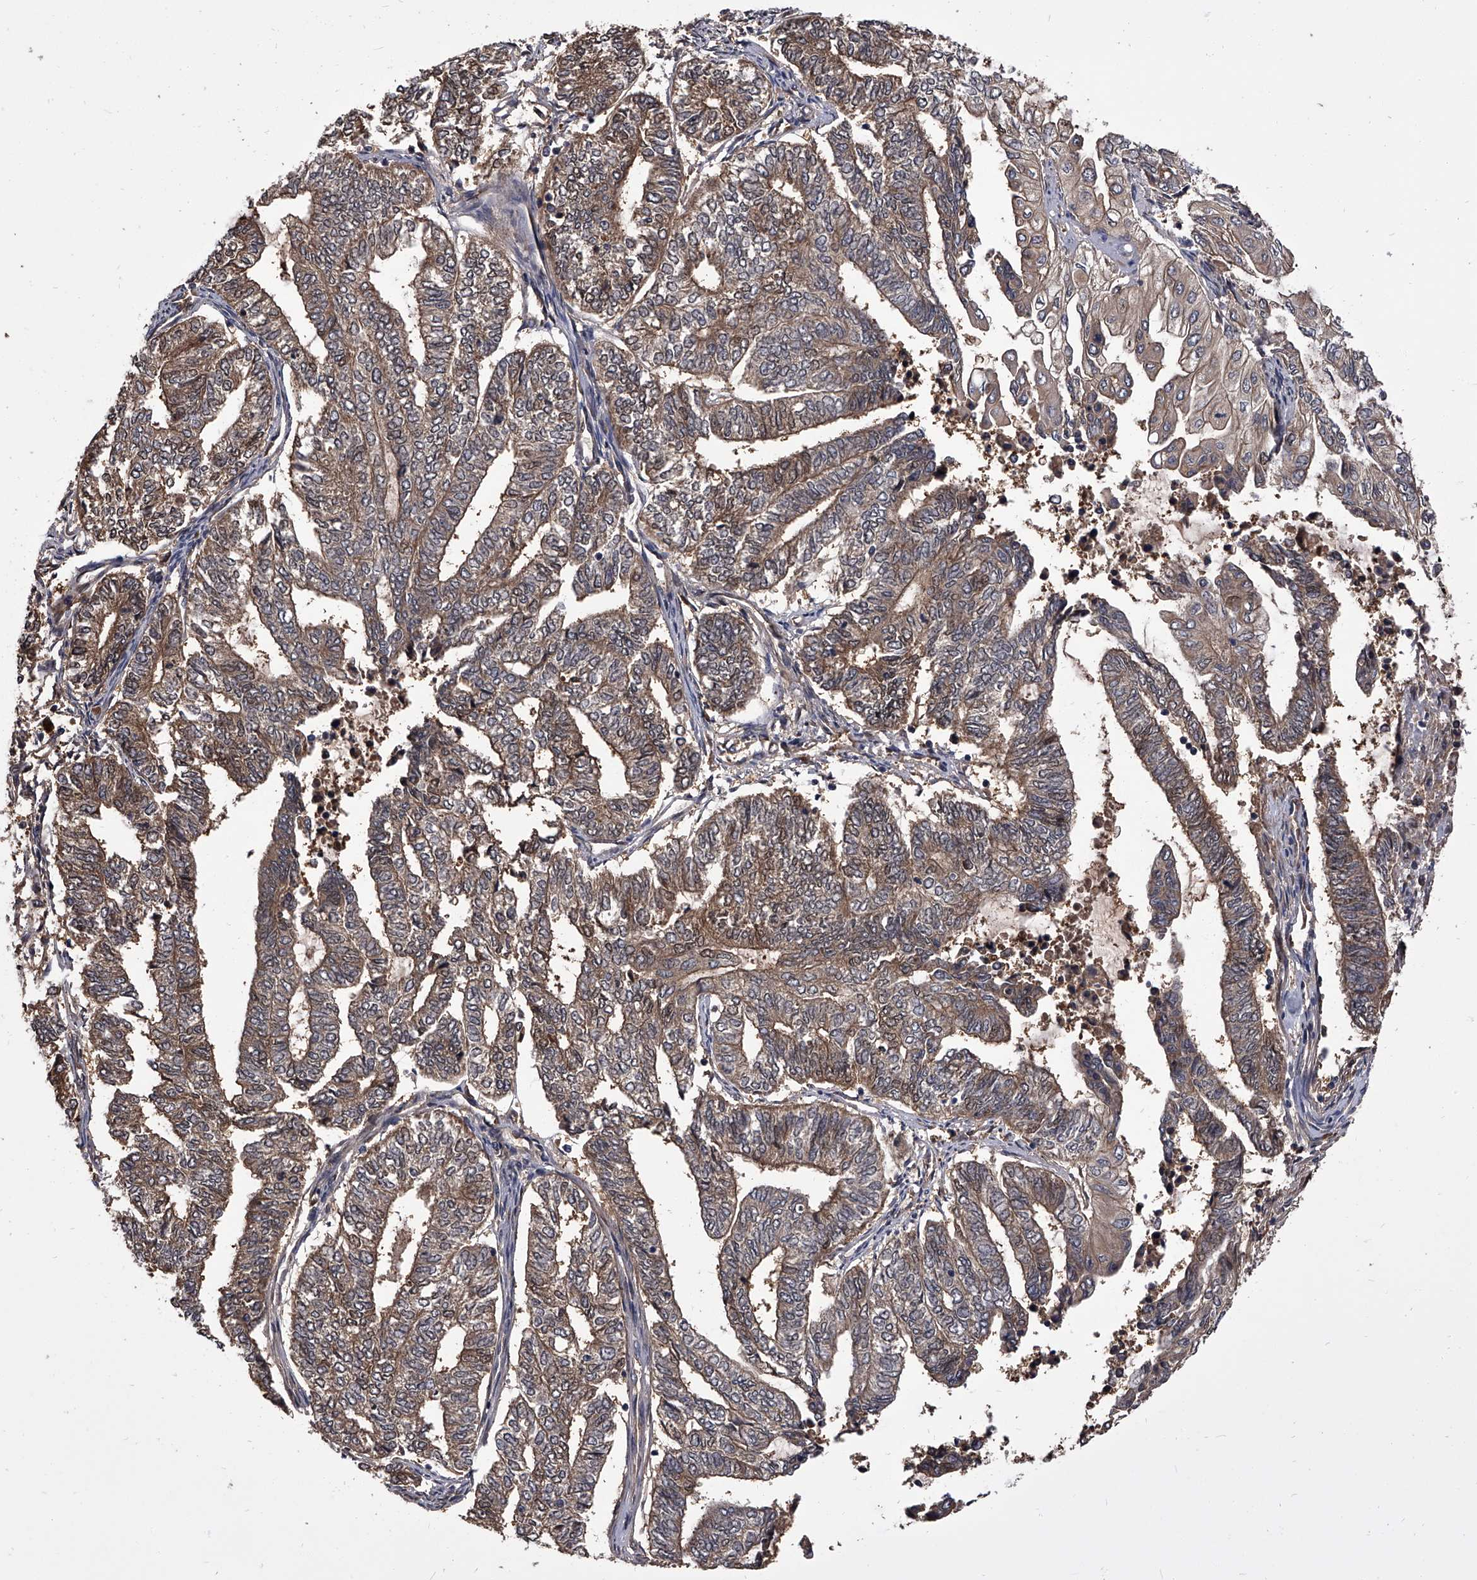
{"staining": {"intensity": "moderate", "quantity": ">75%", "location": "cytoplasmic/membranous"}, "tissue": "endometrial cancer", "cell_type": "Tumor cells", "image_type": "cancer", "snomed": [{"axis": "morphology", "description": "Adenocarcinoma, NOS"}, {"axis": "topography", "description": "Uterus"}, {"axis": "topography", "description": "Endometrium"}], "caption": "Endometrial cancer (adenocarcinoma) stained with immunohistochemistry displays moderate cytoplasmic/membranous expression in approximately >75% of tumor cells. (DAB (3,3'-diaminobenzidine) = brown stain, brightfield microscopy at high magnification).", "gene": "SLC18B1", "patient": {"sex": "female", "age": 70}}